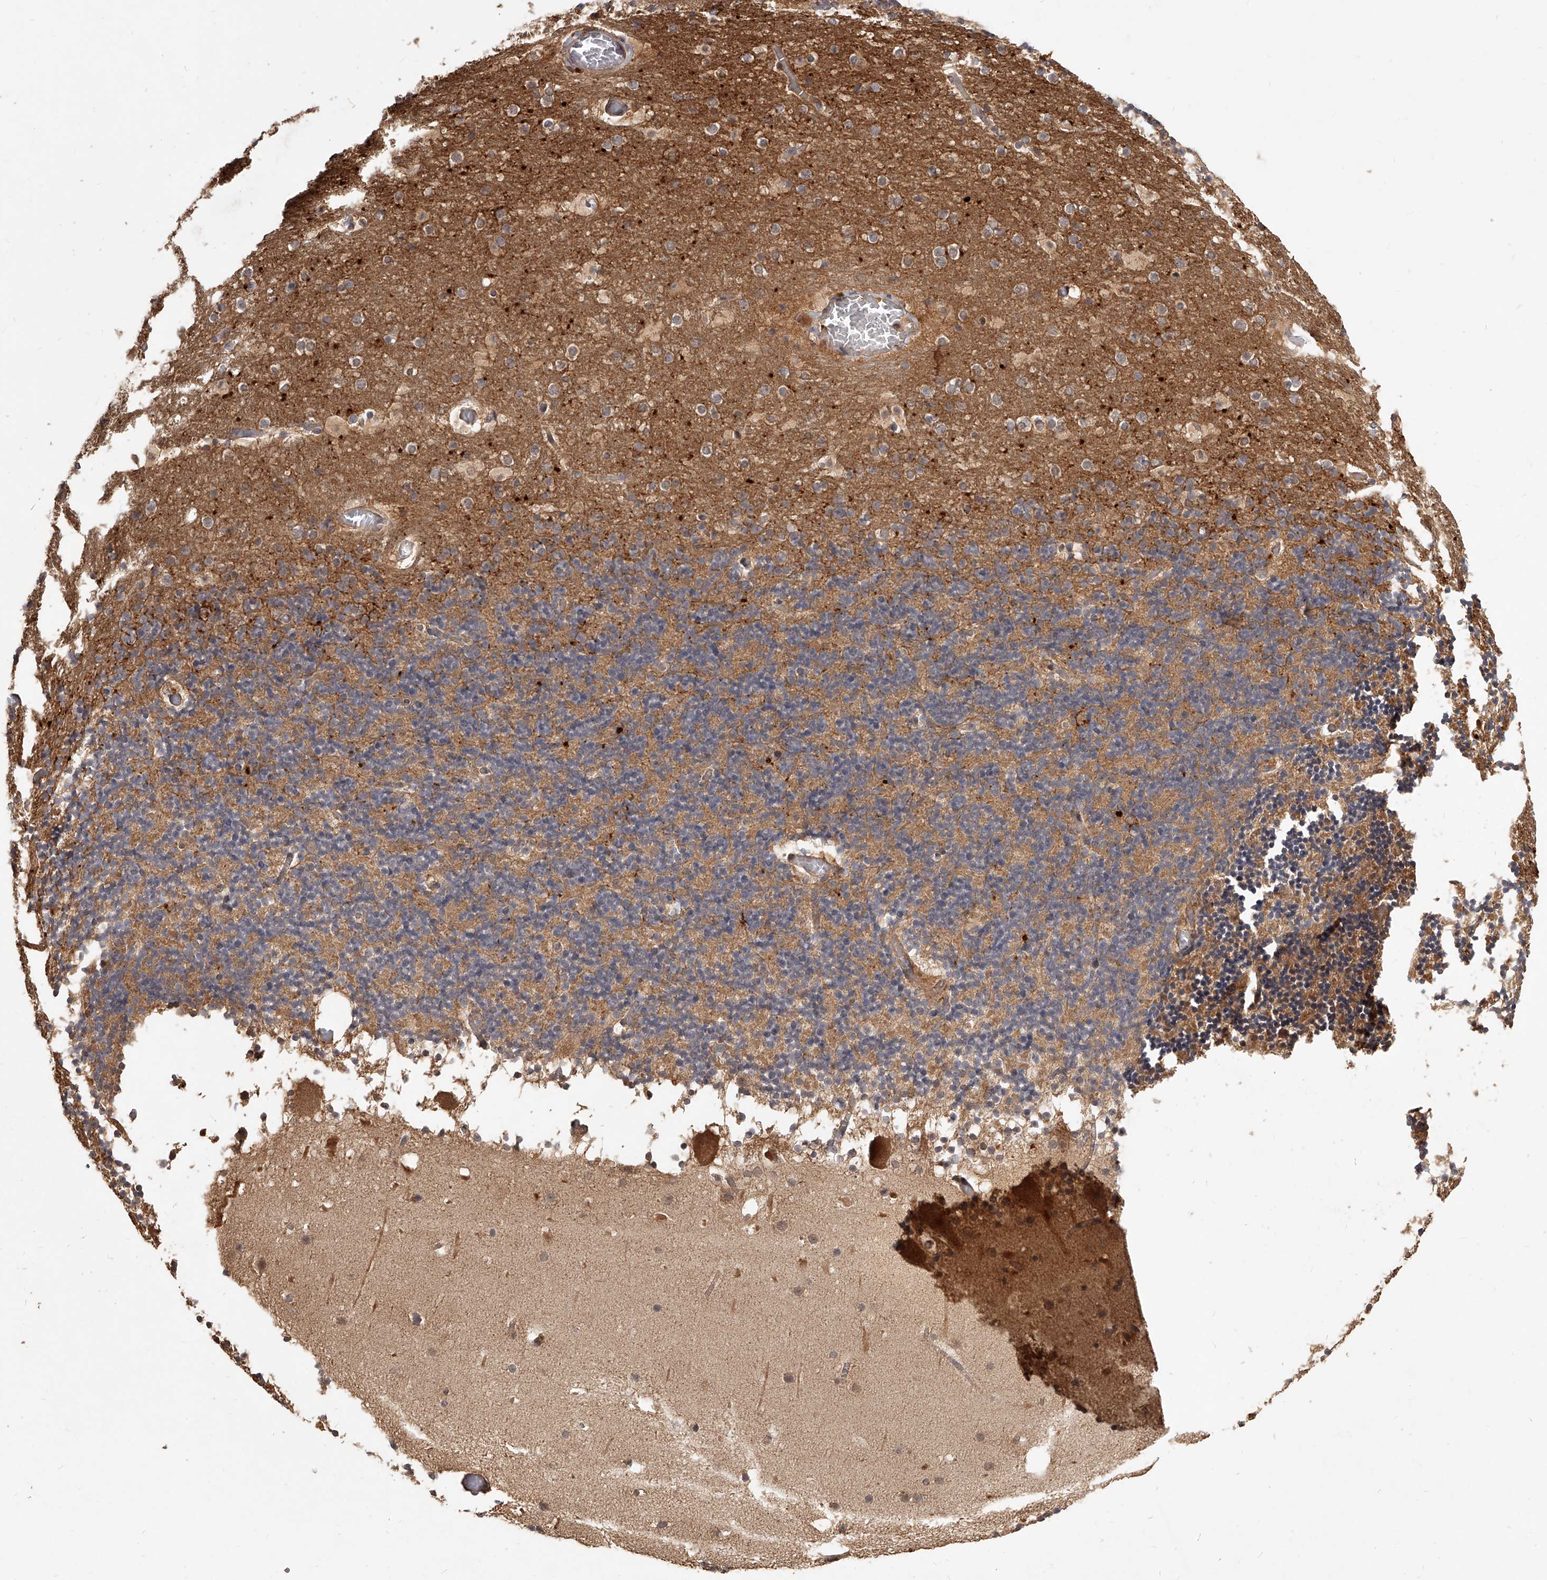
{"staining": {"intensity": "weak", "quantity": "<25%", "location": "cytoplasmic/membranous"}, "tissue": "cerebellum", "cell_type": "Cells in granular layer", "image_type": "normal", "snomed": [{"axis": "morphology", "description": "Normal tissue, NOS"}, {"axis": "topography", "description": "Cerebellum"}], "caption": "An immunohistochemistry (IHC) micrograph of normal cerebellum is shown. There is no staining in cells in granular layer of cerebellum.", "gene": "SLC37A1", "patient": {"sex": "male", "age": 57}}